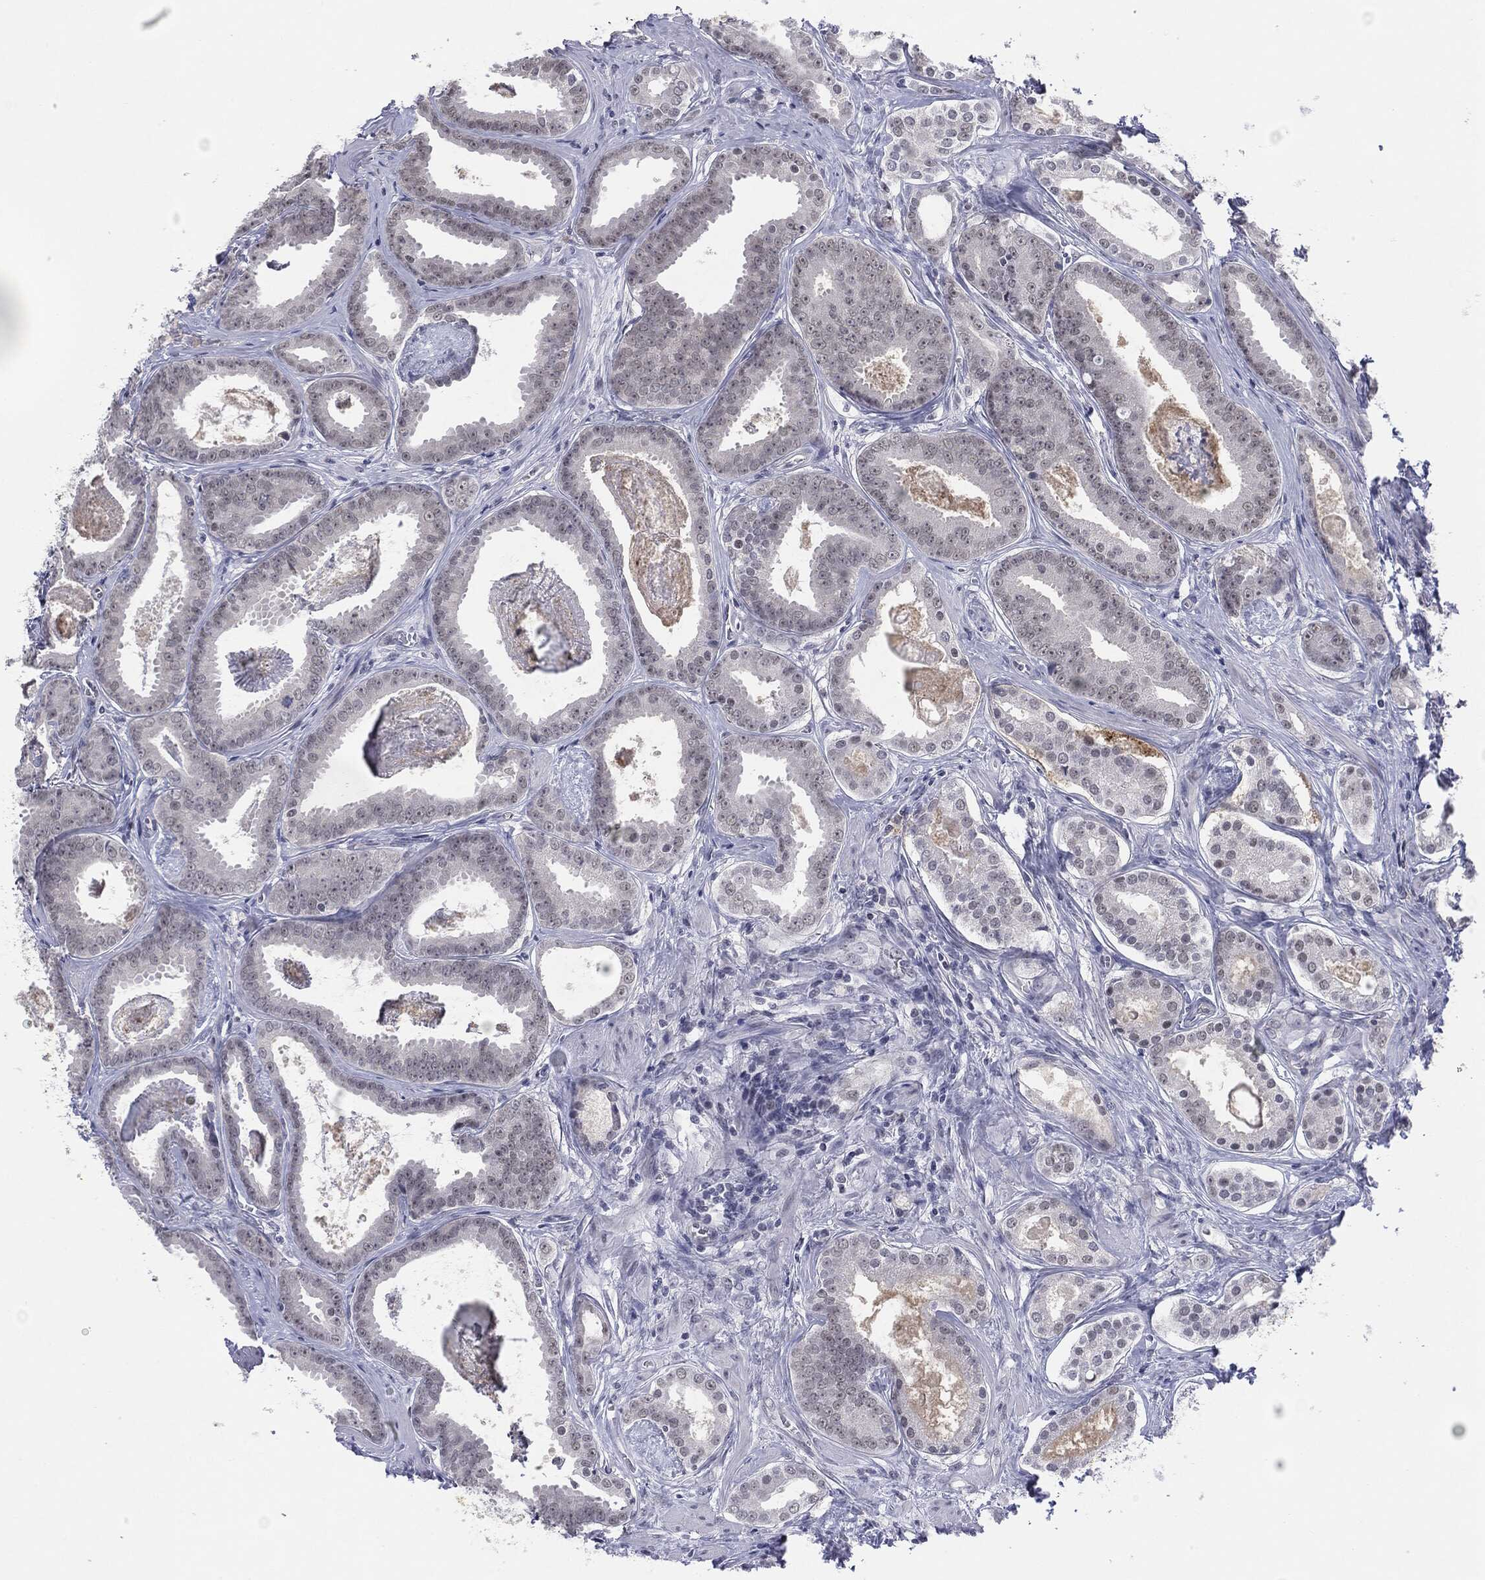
{"staining": {"intensity": "negative", "quantity": "none", "location": "none"}, "tissue": "prostate cancer", "cell_type": "Tumor cells", "image_type": "cancer", "snomed": [{"axis": "morphology", "description": "Adenocarcinoma, NOS"}, {"axis": "topography", "description": "Prostate"}], "caption": "Immunohistochemistry (IHC) image of neoplastic tissue: human prostate adenocarcinoma stained with DAB displays no significant protein positivity in tumor cells. (Brightfield microscopy of DAB (3,3'-diaminobenzidine) immunohistochemistry (IHC) at high magnification).", "gene": "SLC5A5", "patient": {"sex": "male", "age": 61}}